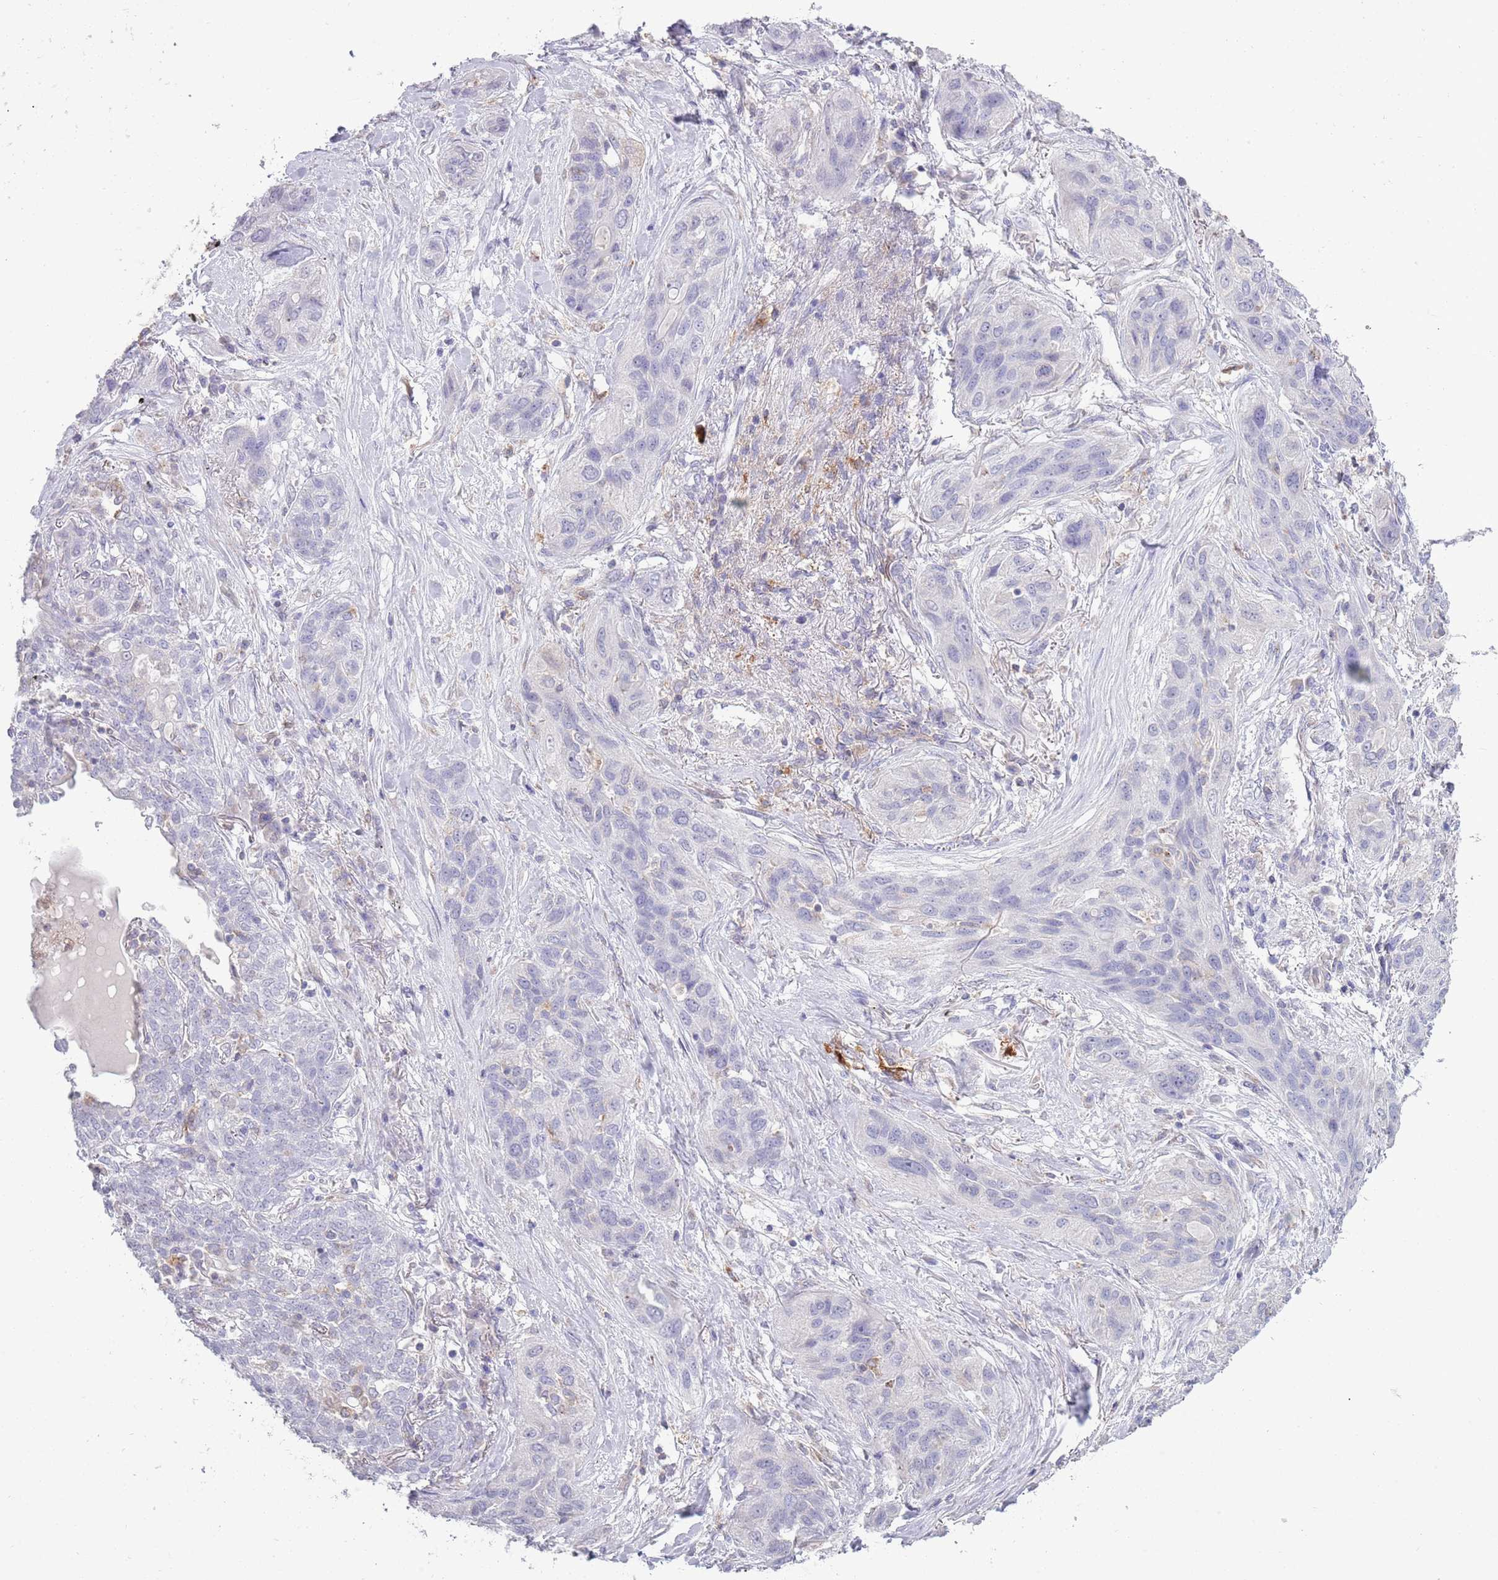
{"staining": {"intensity": "negative", "quantity": "none", "location": "none"}, "tissue": "lung cancer", "cell_type": "Tumor cells", "image_type": "cancer", "snomed": [{"axis": "morphology", "description": "Squamous cell carcinoma, NOS"}, {"axis": "topography", "description": "Lung"}], "caption": "Tumor cells show no significant protein positivity in lung squamous cell carcinoma.", "gene": "ACSBG1", "patient": {"sex": "female", "age": 70}}